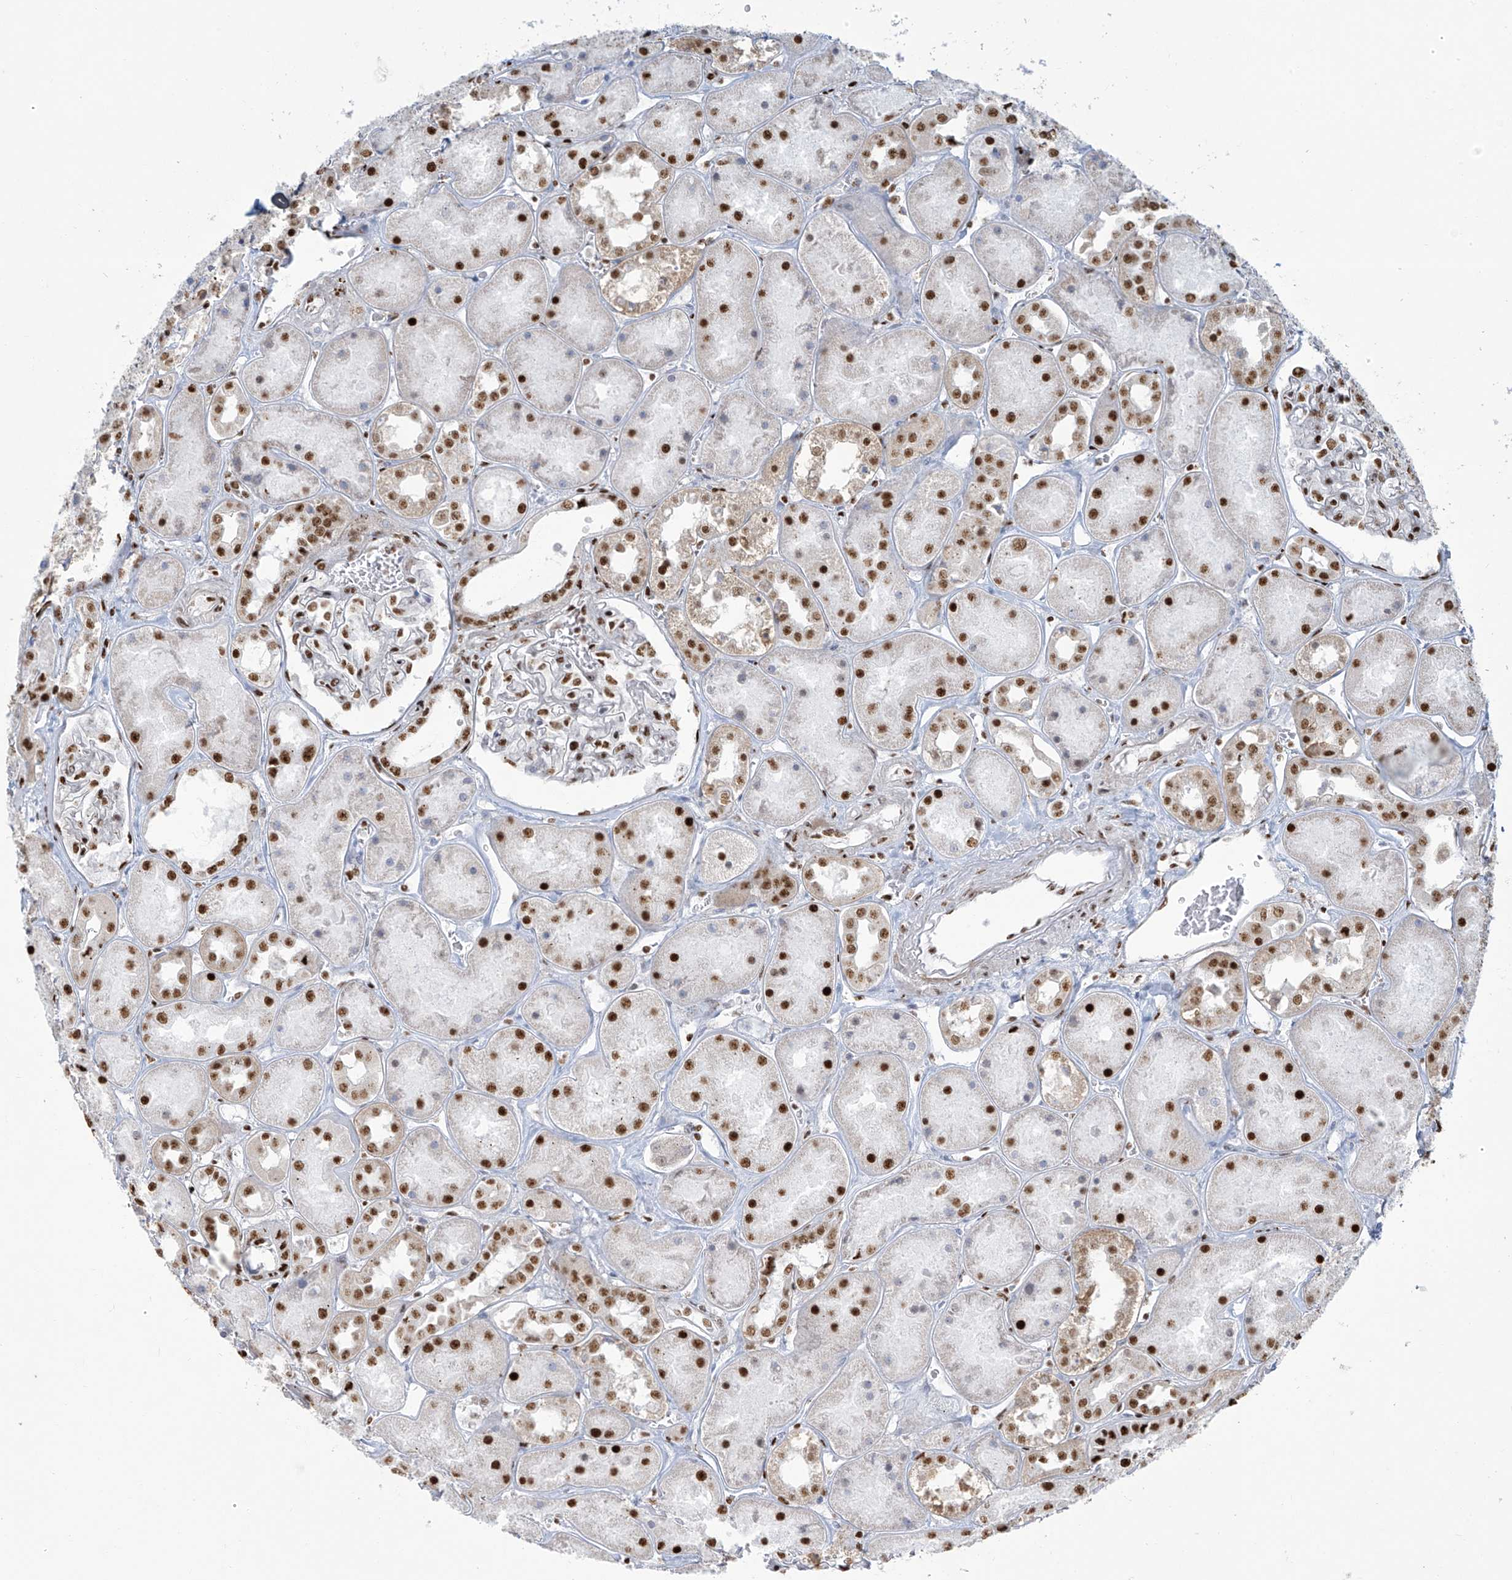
{"staining": {"intensity": "moderate", "quantity": ">75%", "location": "nuclear"}, "tissue": "kidney", "cell_type": "Cells in glomeruli", "image_type": "normal", "snomed": [{"axis": "morphology", "description": "Normal tissue, NOS"}, {"axis": "topography", "description": "Kidney"}], "caption": "Protein positivity by immunohistochemistry (IHC) displays moderate nuclear staining in about >75% of cells in glomeruli in unremarkable kidney.", "gene": "MS4A6A", "patient": {"sex": "male", "age": 70}}